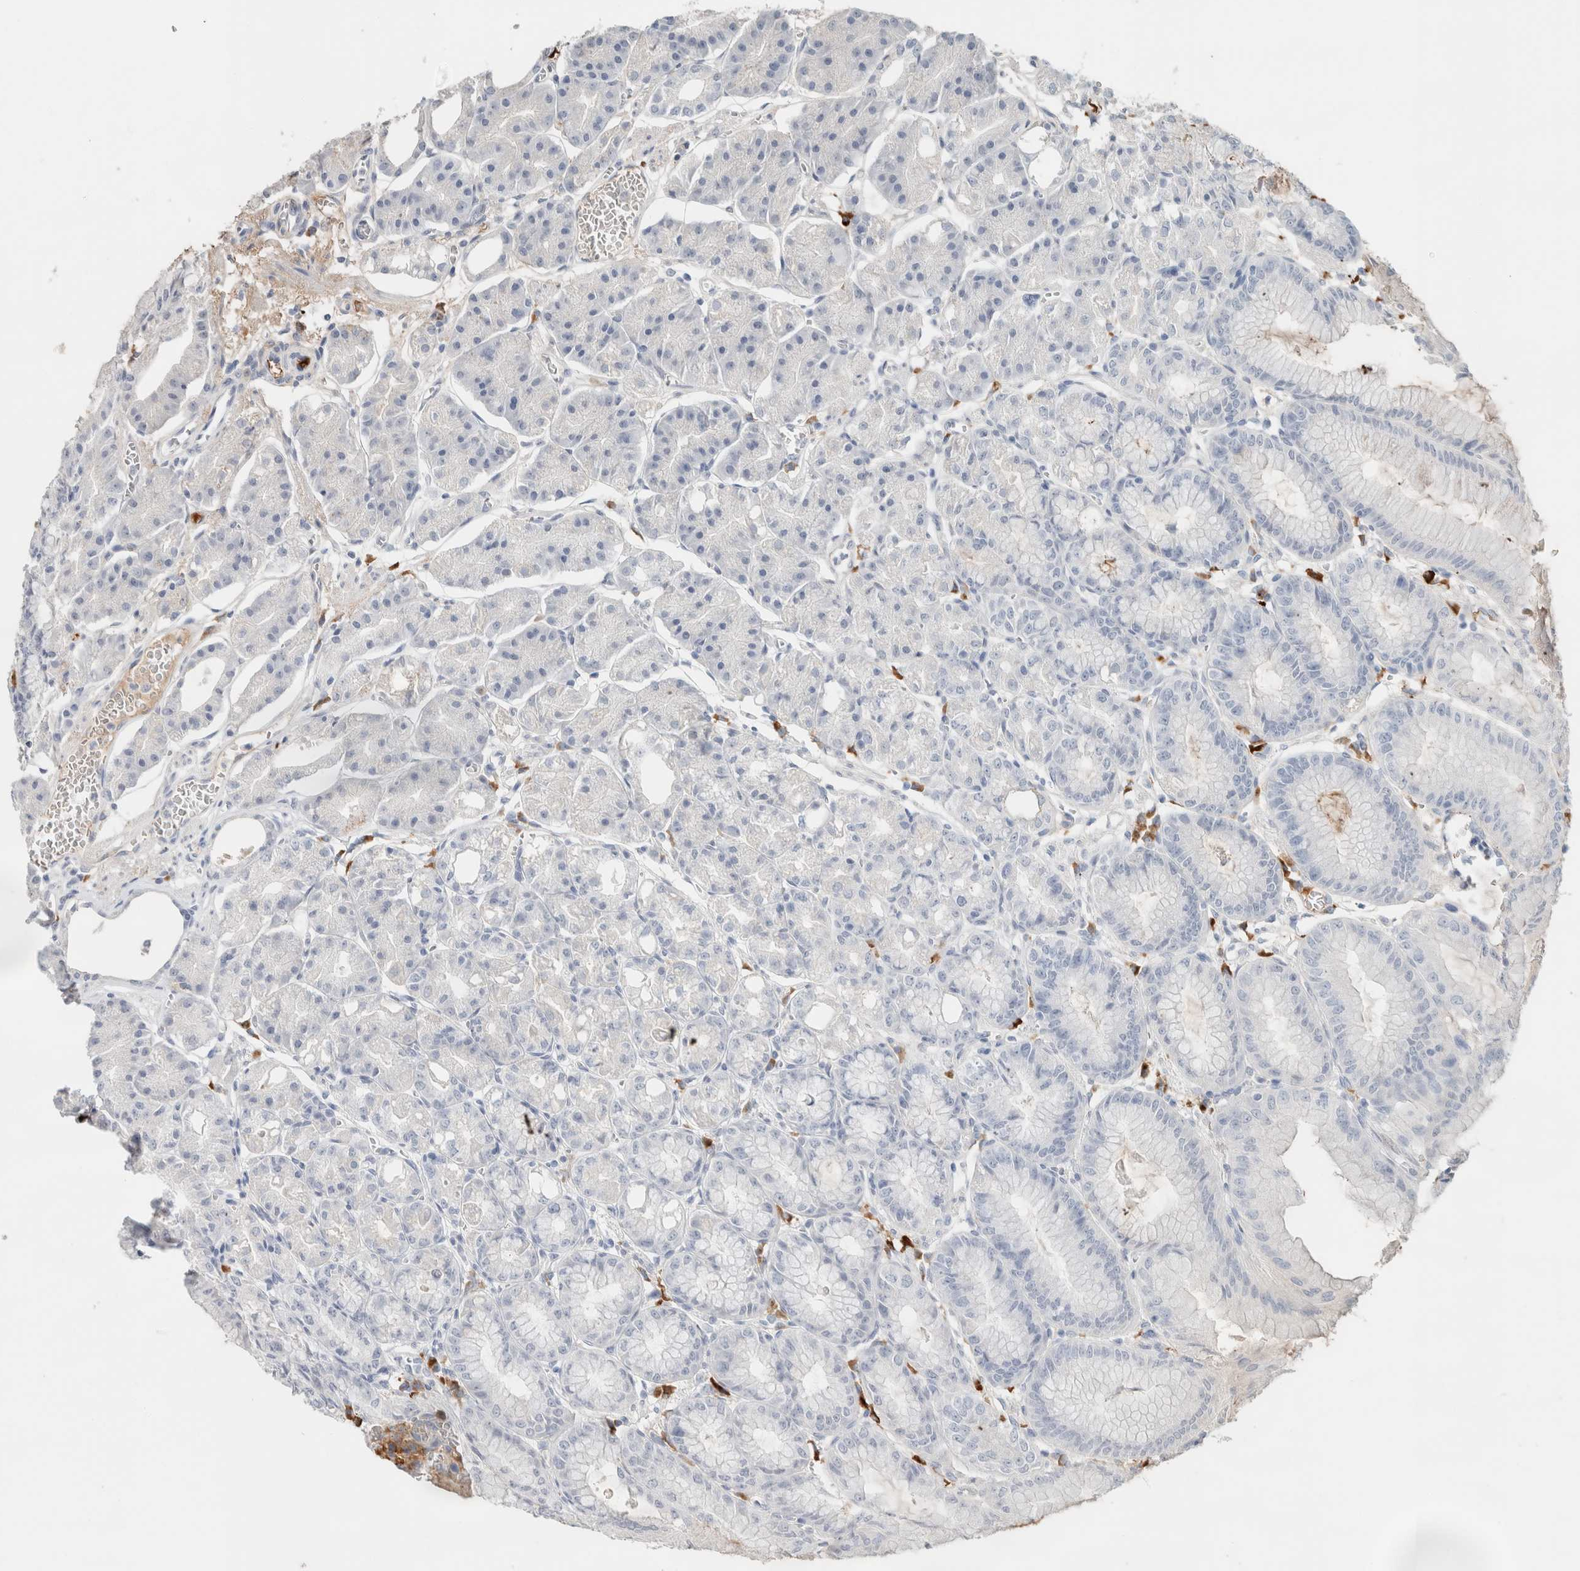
{"staining": {"intensity": "negative", "quantity": "none", "location": "none"}, "tissue": "stomach", "cell_type": "Glandular cells", "image_type": "normal", "snomed": [{"axis": "morphology", "description": "Normal tissue, NOS"}, {"axis": "topography", "description": "Stomach, lower"}], "caption": "Immunohistochemical staining of unremarkable stomach demonstrates no significant staining in glandular cells.", "gene": "IL6", "patient": {"sex": "male", "age": 71}}